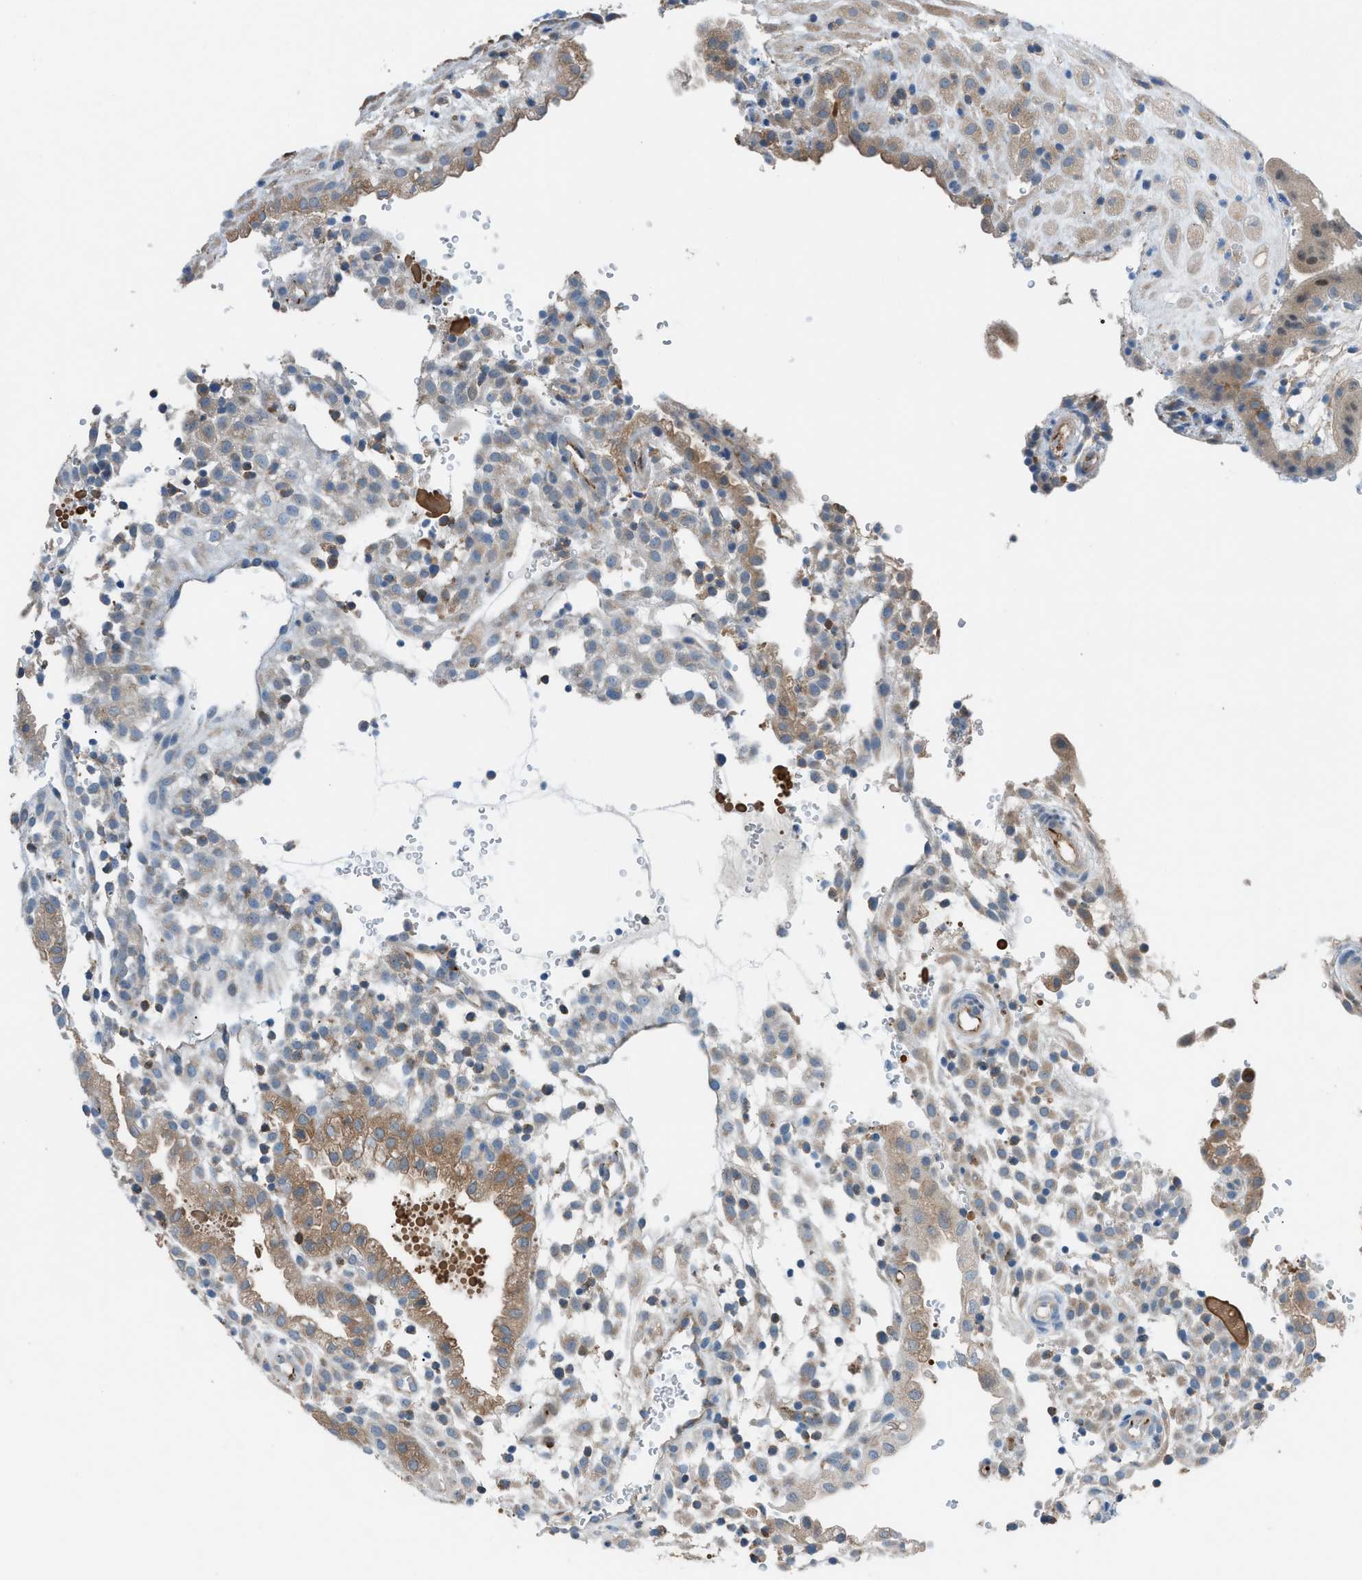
{"staining": {"intensity": "moderate", "quantity": "25%-75%", "location": "cytoplasmic/membranous"}, "tissue": "placenta", "cell_type": "Decidual cells", "image_type": "normal", "snomed": [{"axis": "morphology", "description": "Normal tissue, NOS"}, {"axis": "topography", "description": "Placenta"}], "caption": "Immunohistochemistry photomicrograph of normal human placenta stained for a protein (brown), which exhibits medium levels of moderate cytoplasmic/membranous staining in approximately 25%-75% of decidual cells.", "gene": "HEG1", "patient": {"sex": "female", "age": 18}}